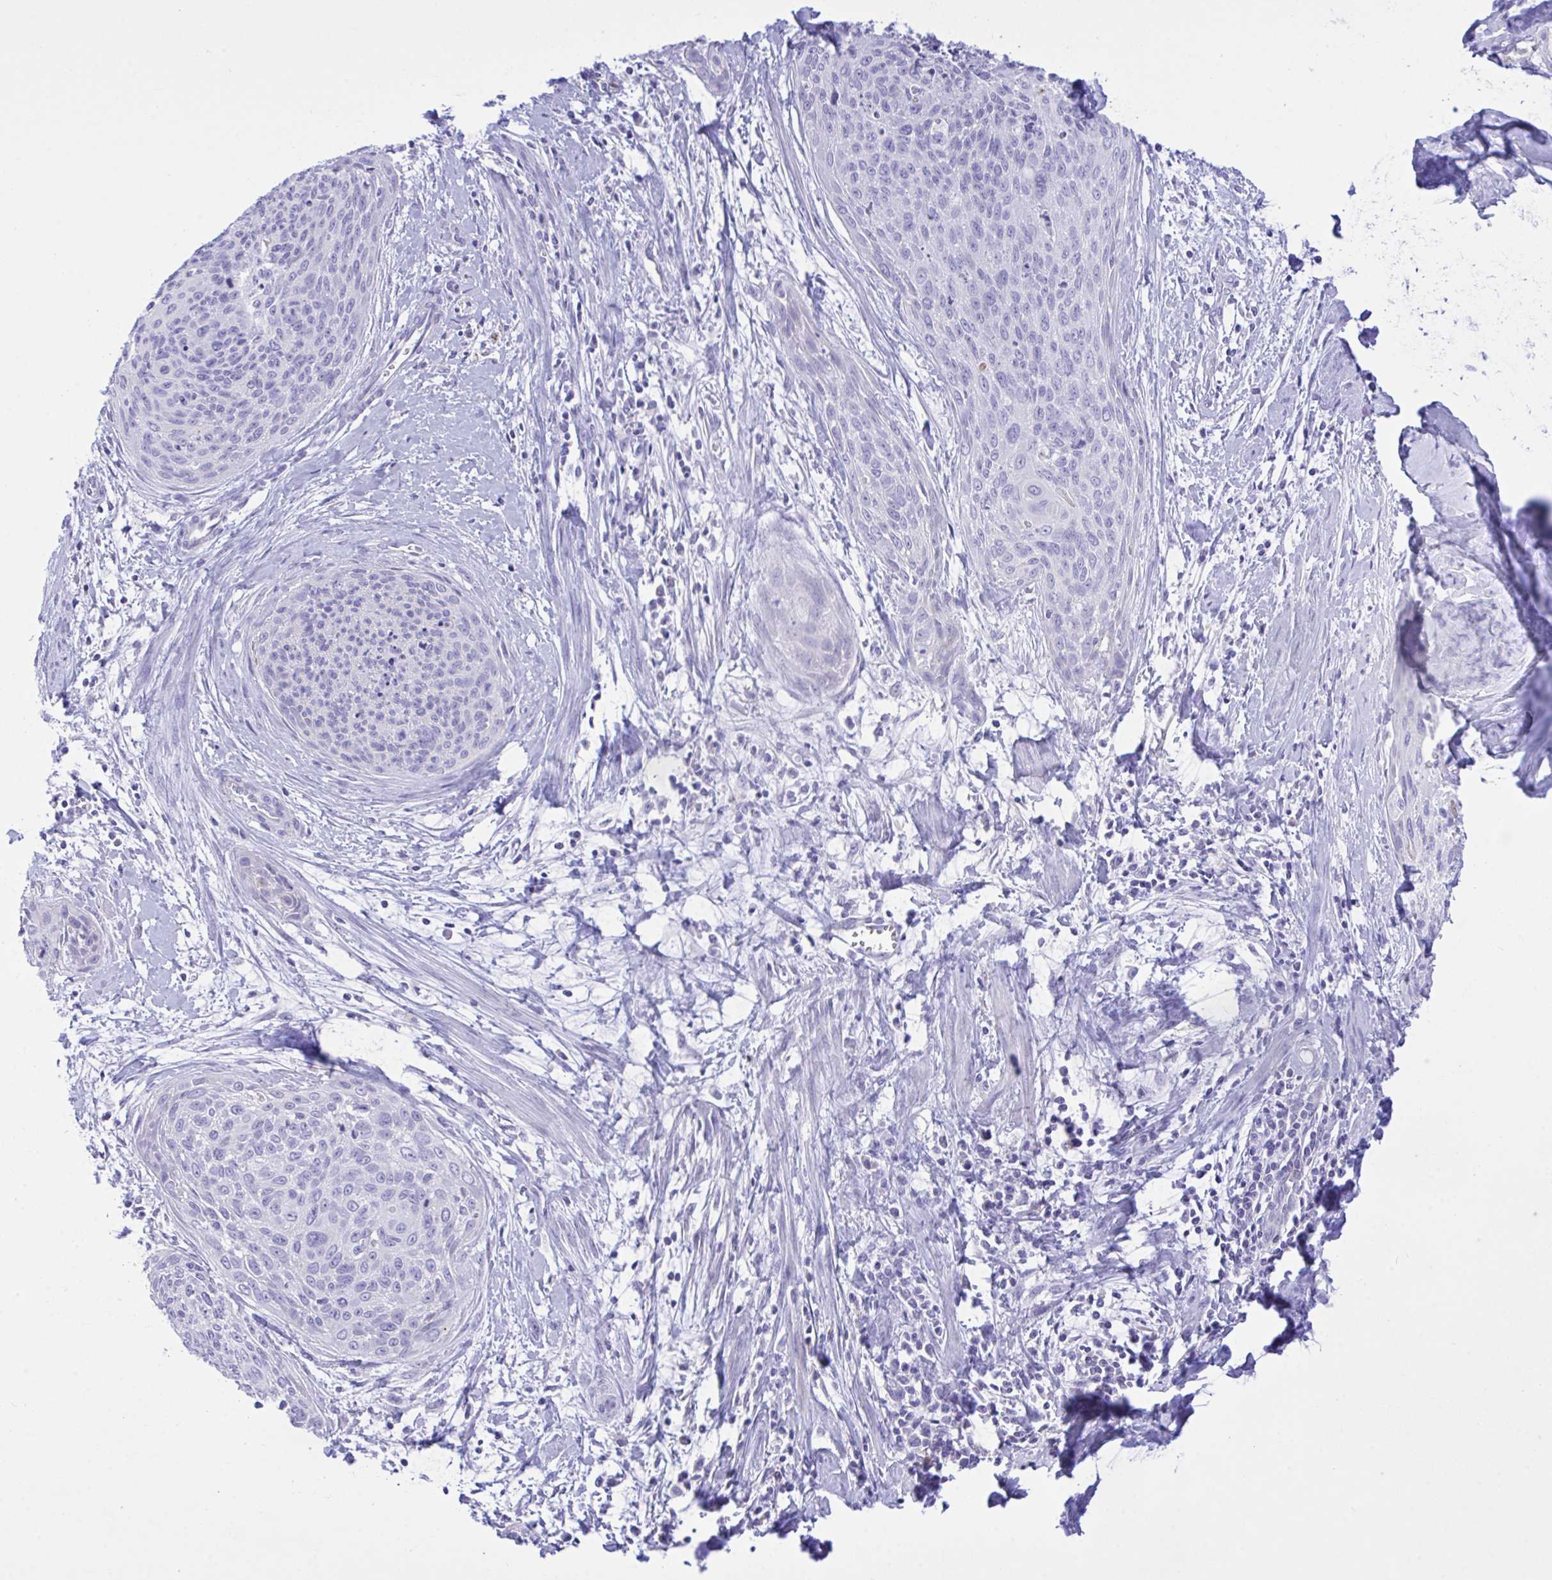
{"staining": {"intensity": "negative", "quantity": "none", "location": "none"}, "tissue": "cervical cancer", "cell_type": "Tumor cells", "image_type": "cancer", "snomed": [{"axis": "morphology", "description": "Squamous cell carcinoma, NOS"}, {"axis": "topography", "description": "Cervix"}], "caption": "DAB immunohistochemical staining of squamous cell carcinoma (cervical) reveals no significant staining in tumor cells.", "gene": "ZNF221", "patient": {"sex": "female", "age": 55}}